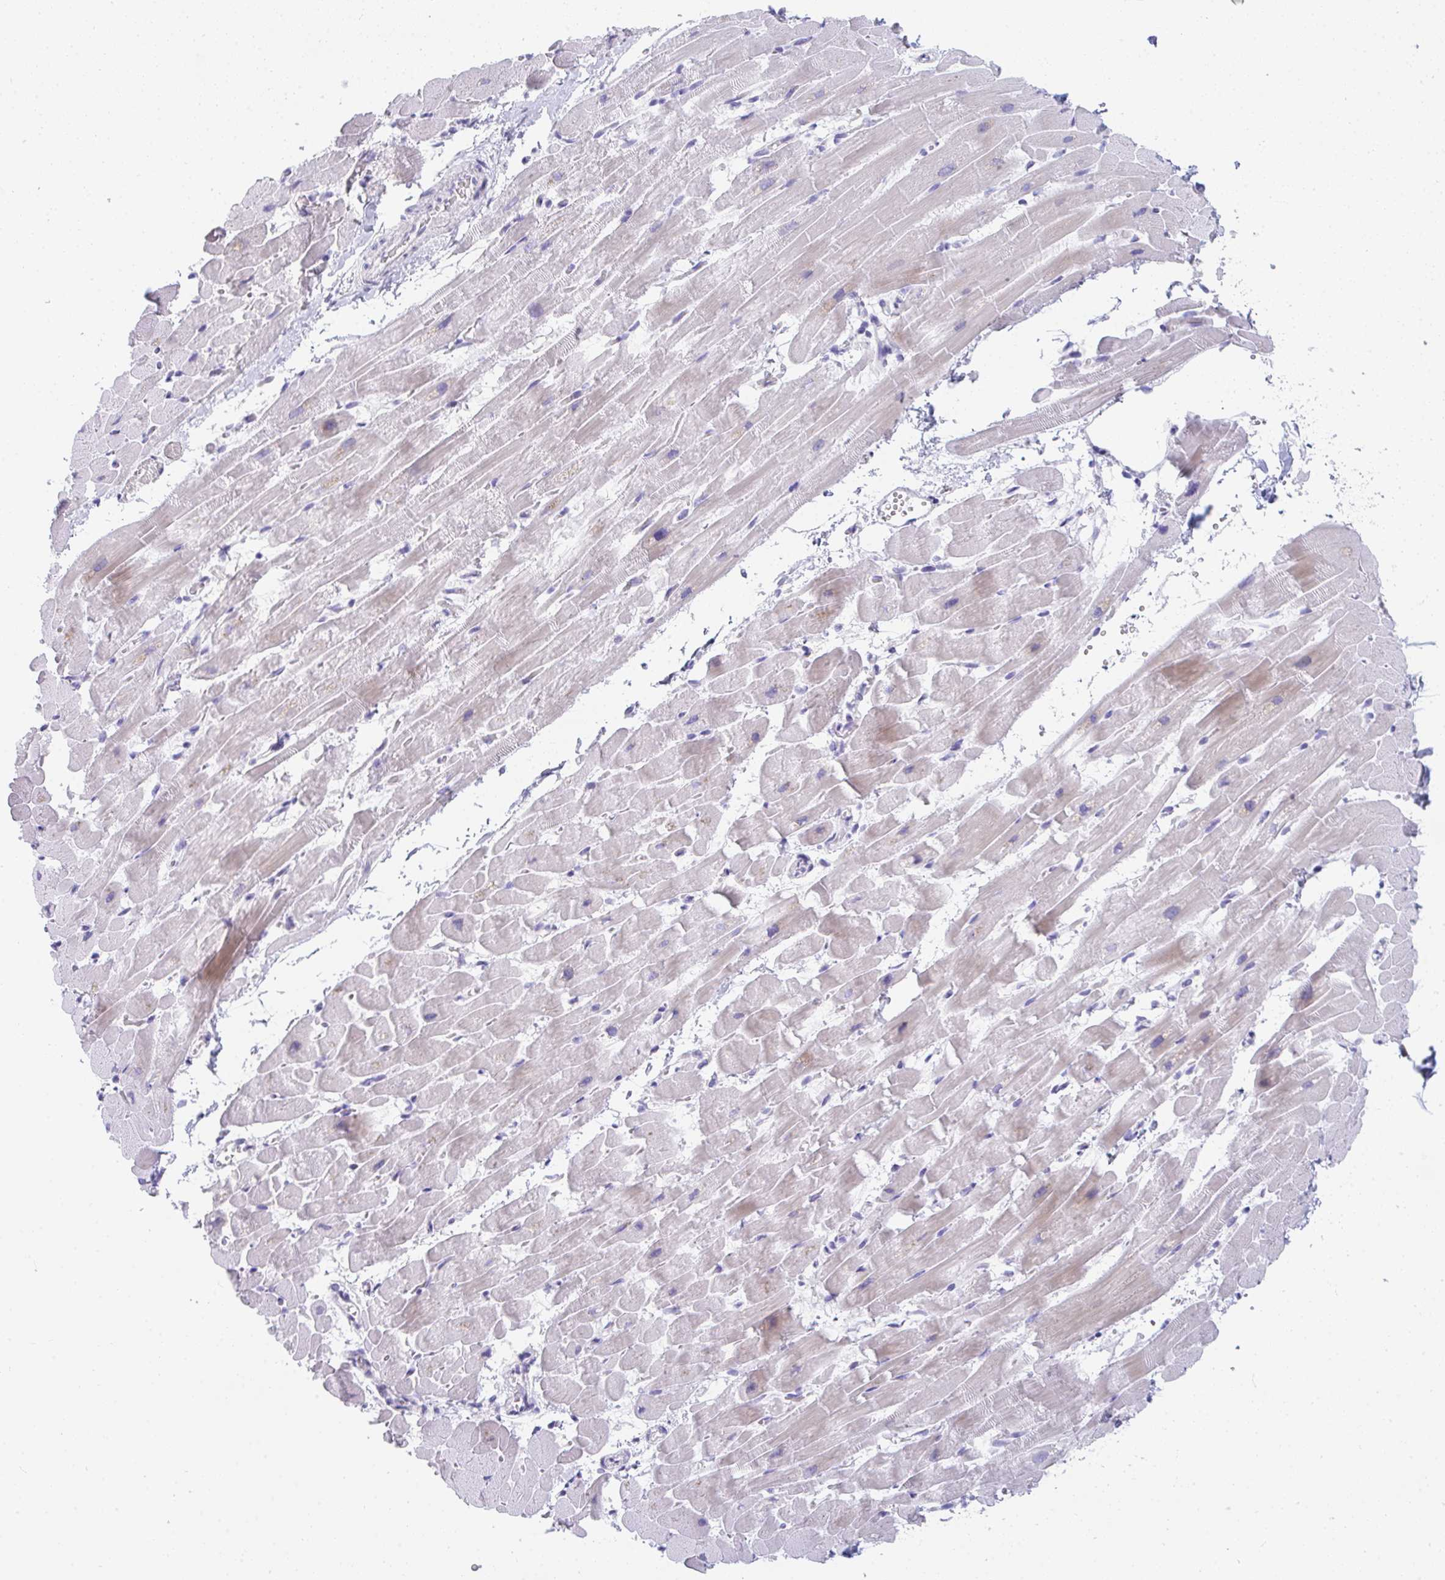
{"staining": {"intensity": "negative", "quantity": "none", "location": "none"}, "tissue": "heart muscle", "cell_type": "Cardiomyocytes", "image_type": "normal", "snomed": [{"axis": "morphology", "description": "Normal tissue, NOS"}, {"axis": "topography", "description": "Heart"}], "caption": "Histopathology image shows no significant protein staining in cardiomyocytes of unremarkable heart muscle.", "gene": "TTC30A", "patient": {"sex": "male", "age": 37}}